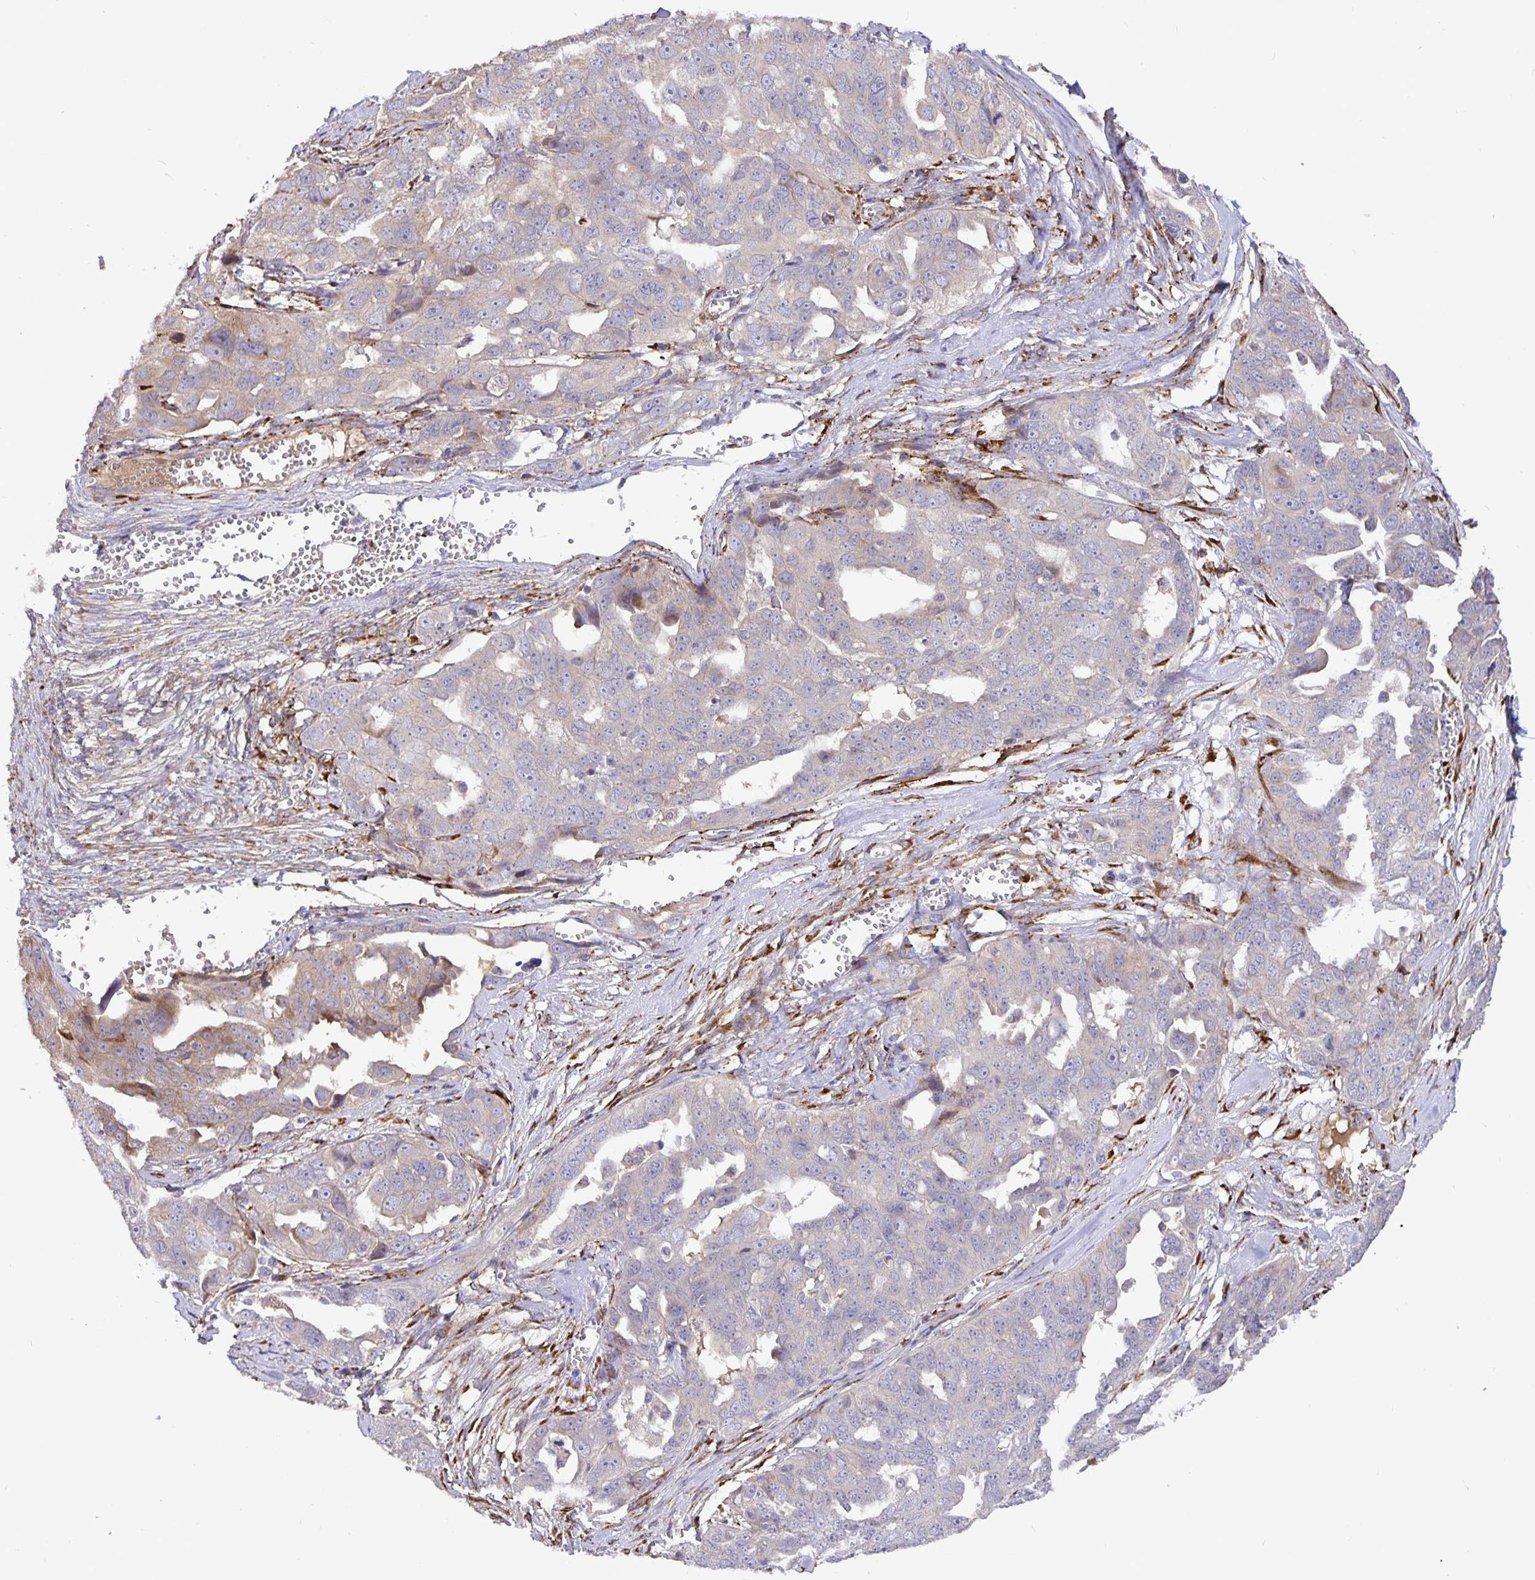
{"staining": {"intensity": "negative", "quantity": "none", "location": "none"}, "tissue": "ovarian cancer", "cell_type": "Tumor cells", "image_type": "cancer", "snomed": [{"axis": "morphology", "description": "Carcinoma, endometroid"}, {"axis": "topography", "description": "Ovary"}], "caption": "Tumor cells show no significant staining in ovarian cancer.", "gene": "EML6", "patient": {"sex": "female", "age": 70}}